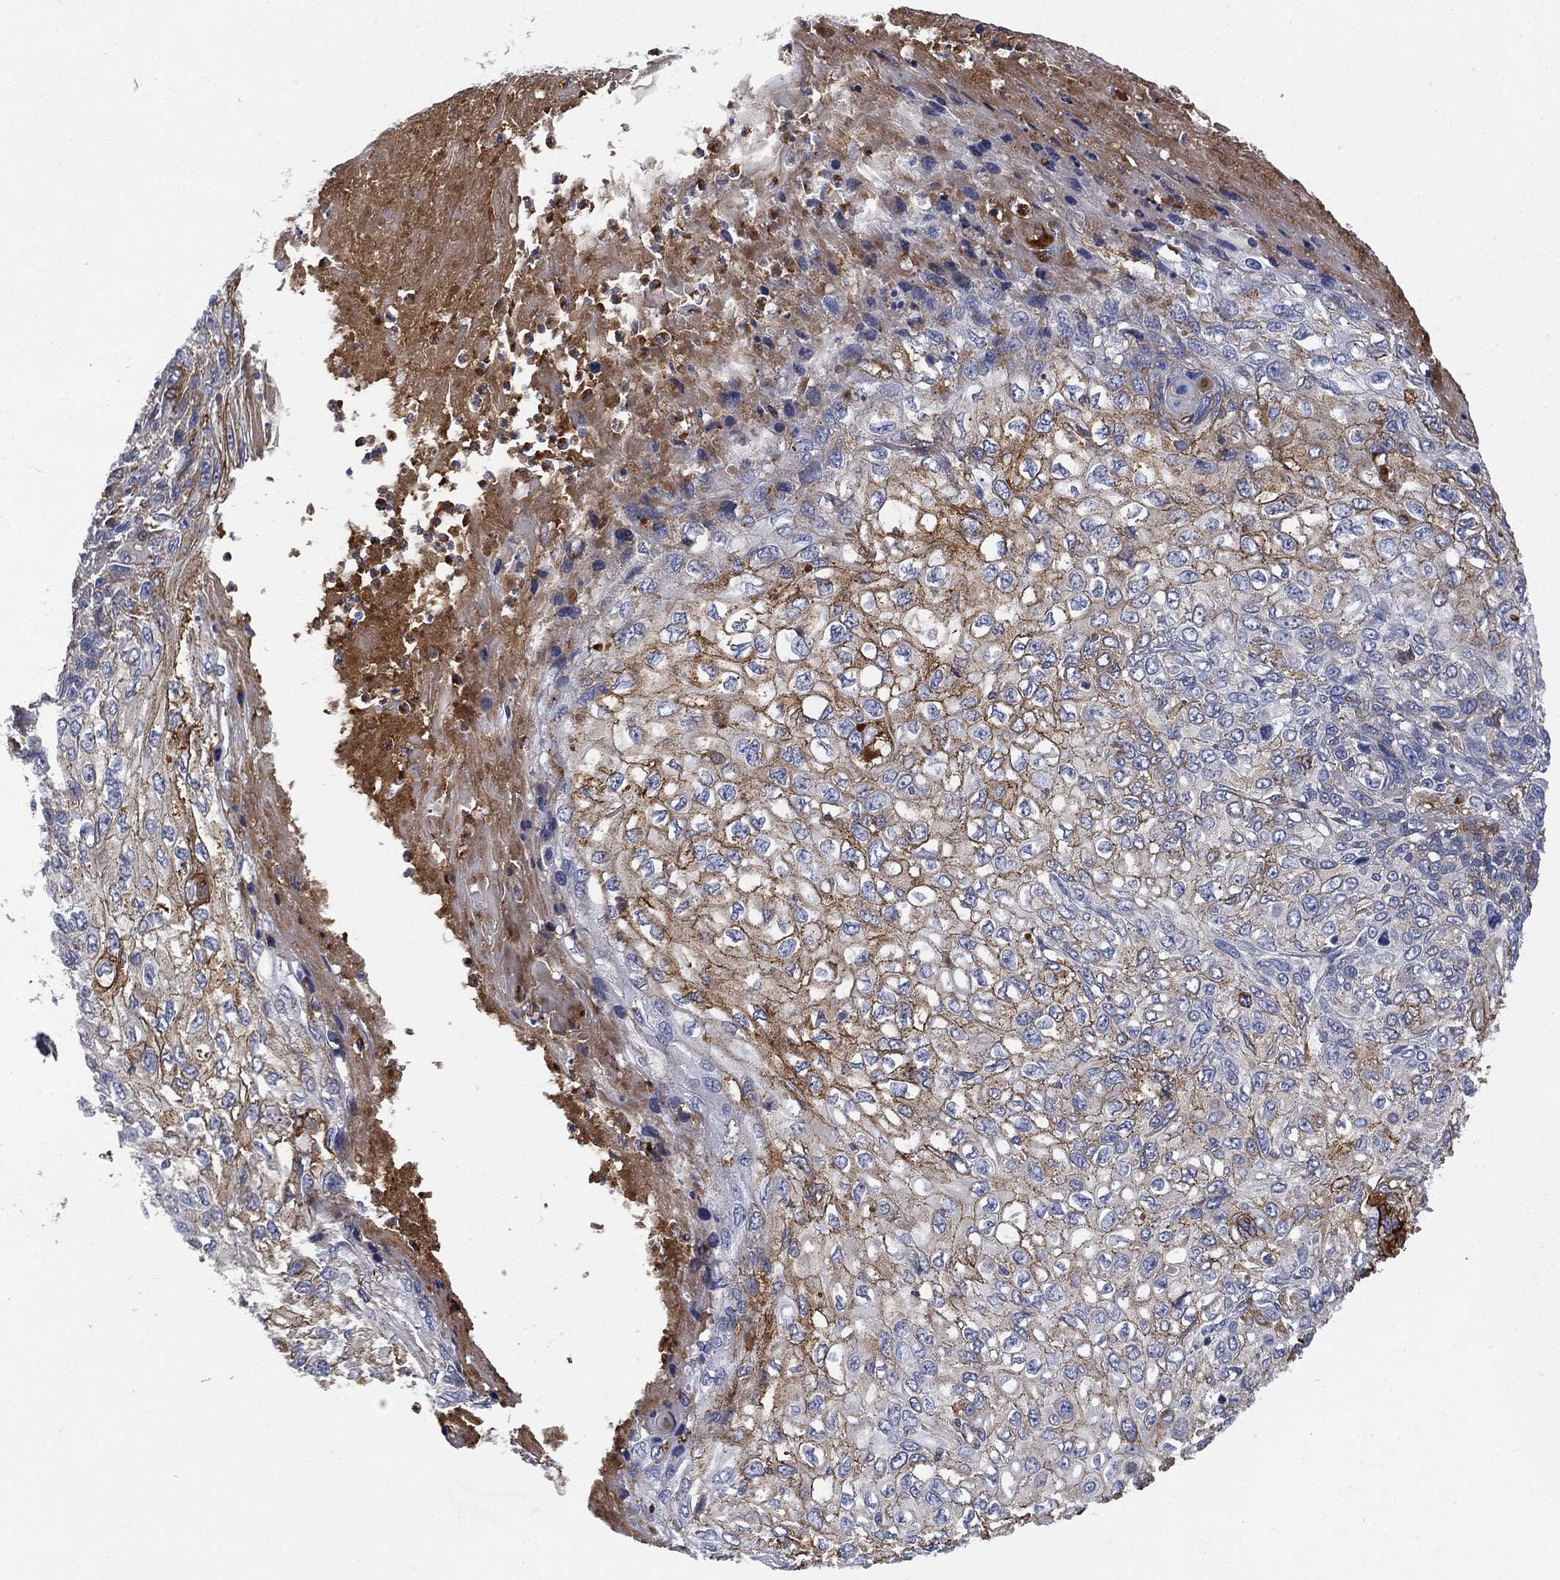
{"staining": {"intensity": "strong", "quantity": "<25%", "location": "cytoplasmic/membranous"}, "tissue": "skin cancer", "cell_type": "Tumor cells", "image_type": "cancer", "snomed": [{"axis": "morphology", "description": "Squamous cell carcinoma, NOS"}, {"axis": "topography", "description": "Skin"}], "caption": "A brown stain shows strong cytoplasmic/membranous staining of a protein in skin cancer tumor cells.", "gene": "BTK", "patient": {"sex": "male", "age": 92}}